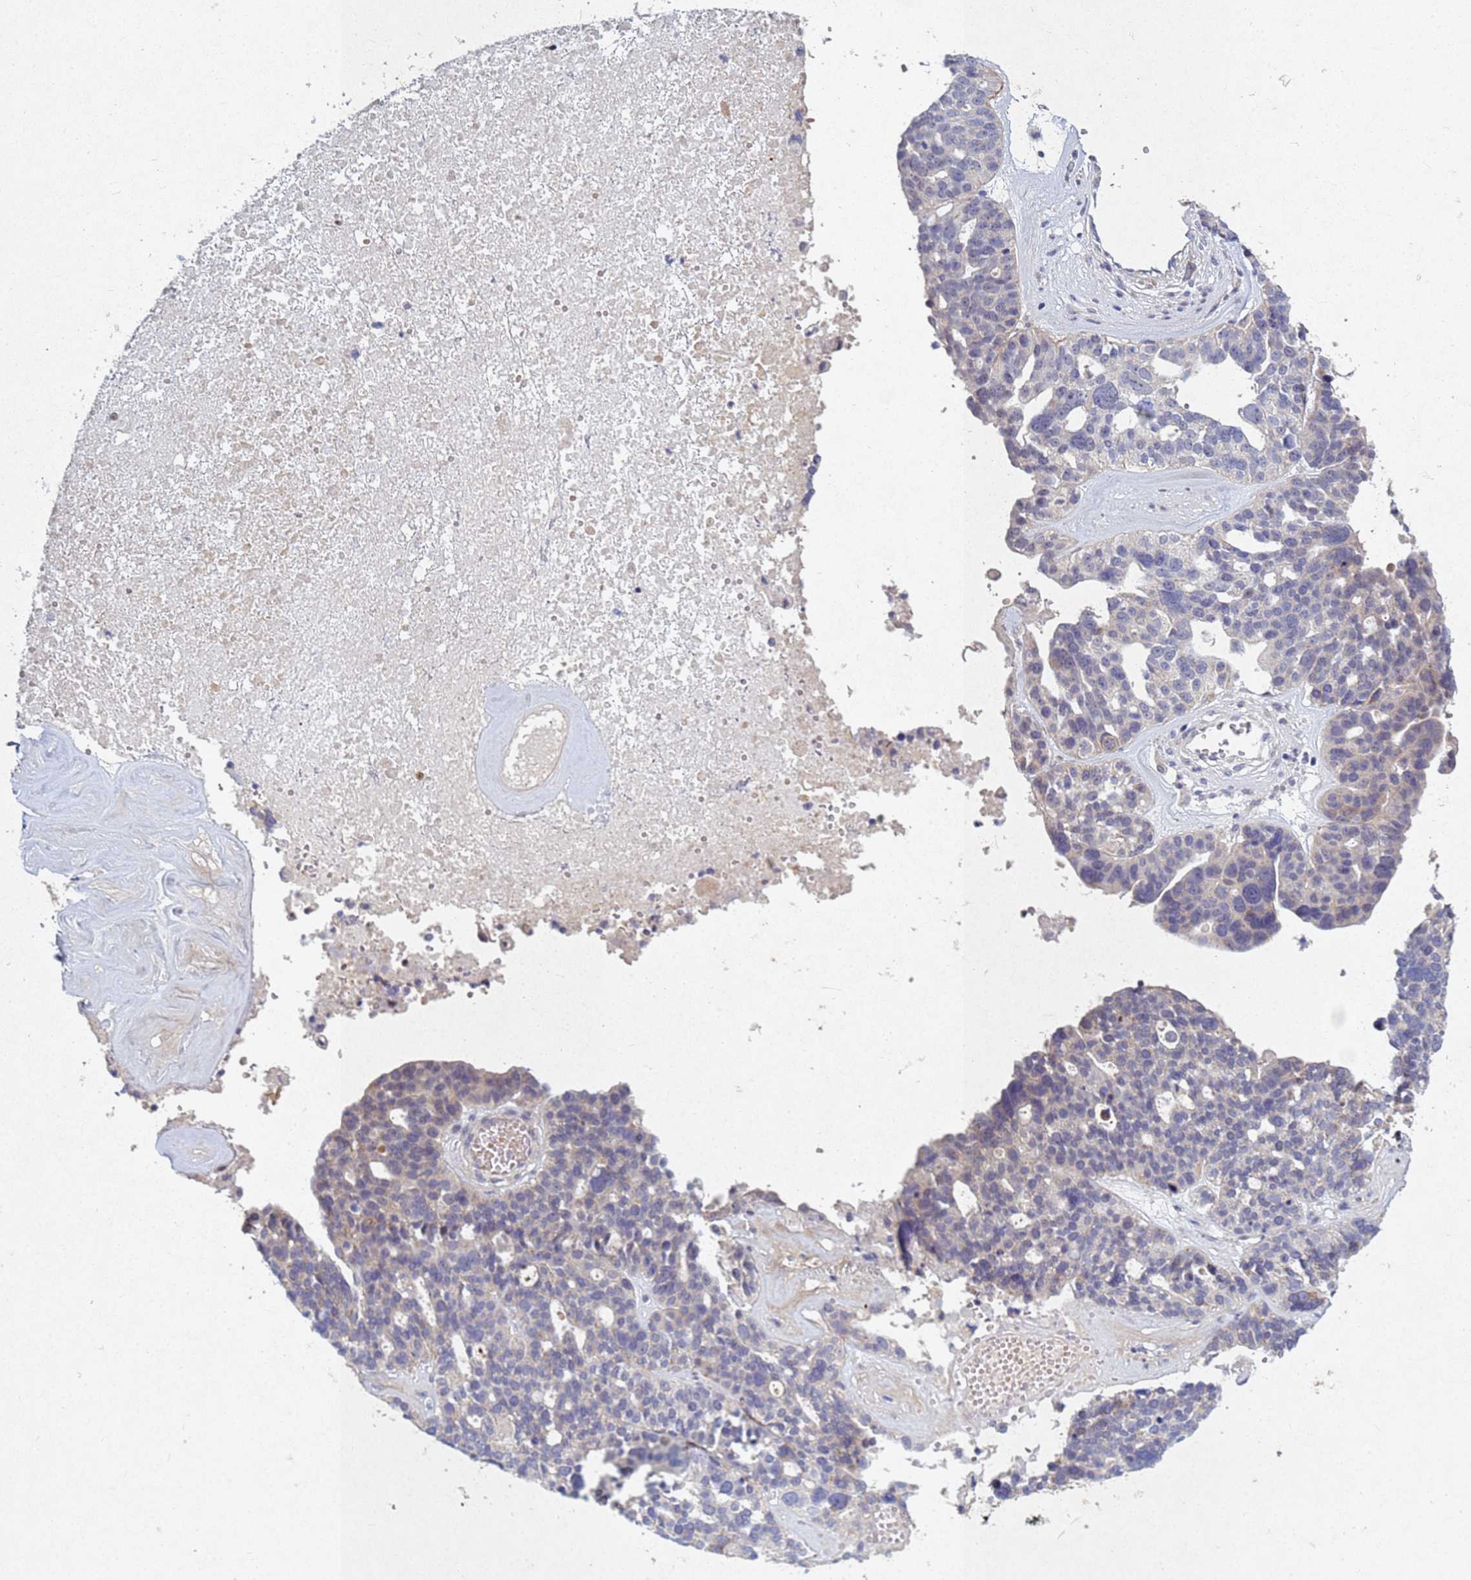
{"staining": {"intensity": "negative", "quantity": "none", "location": "none"}, "tissue": "ovarian cancer", "cell_type": "Tumor cells", "image_type": "cancer", "snomed": [{"axis": "morphology", "description": "Cystadenocarcinoma, serous, NOS"}, {"axis": "topography", "description": "Ovary"}], "caption": "Immunohistochemistry (IHC) histopathology image of ovarian cancer (serous cystadenocarcinoma) stained for a protein (brown), which demonstrates no positivity in tumor cells.", "gene": "TNPO2", "patient": {"sex": "female", "age": 59}}